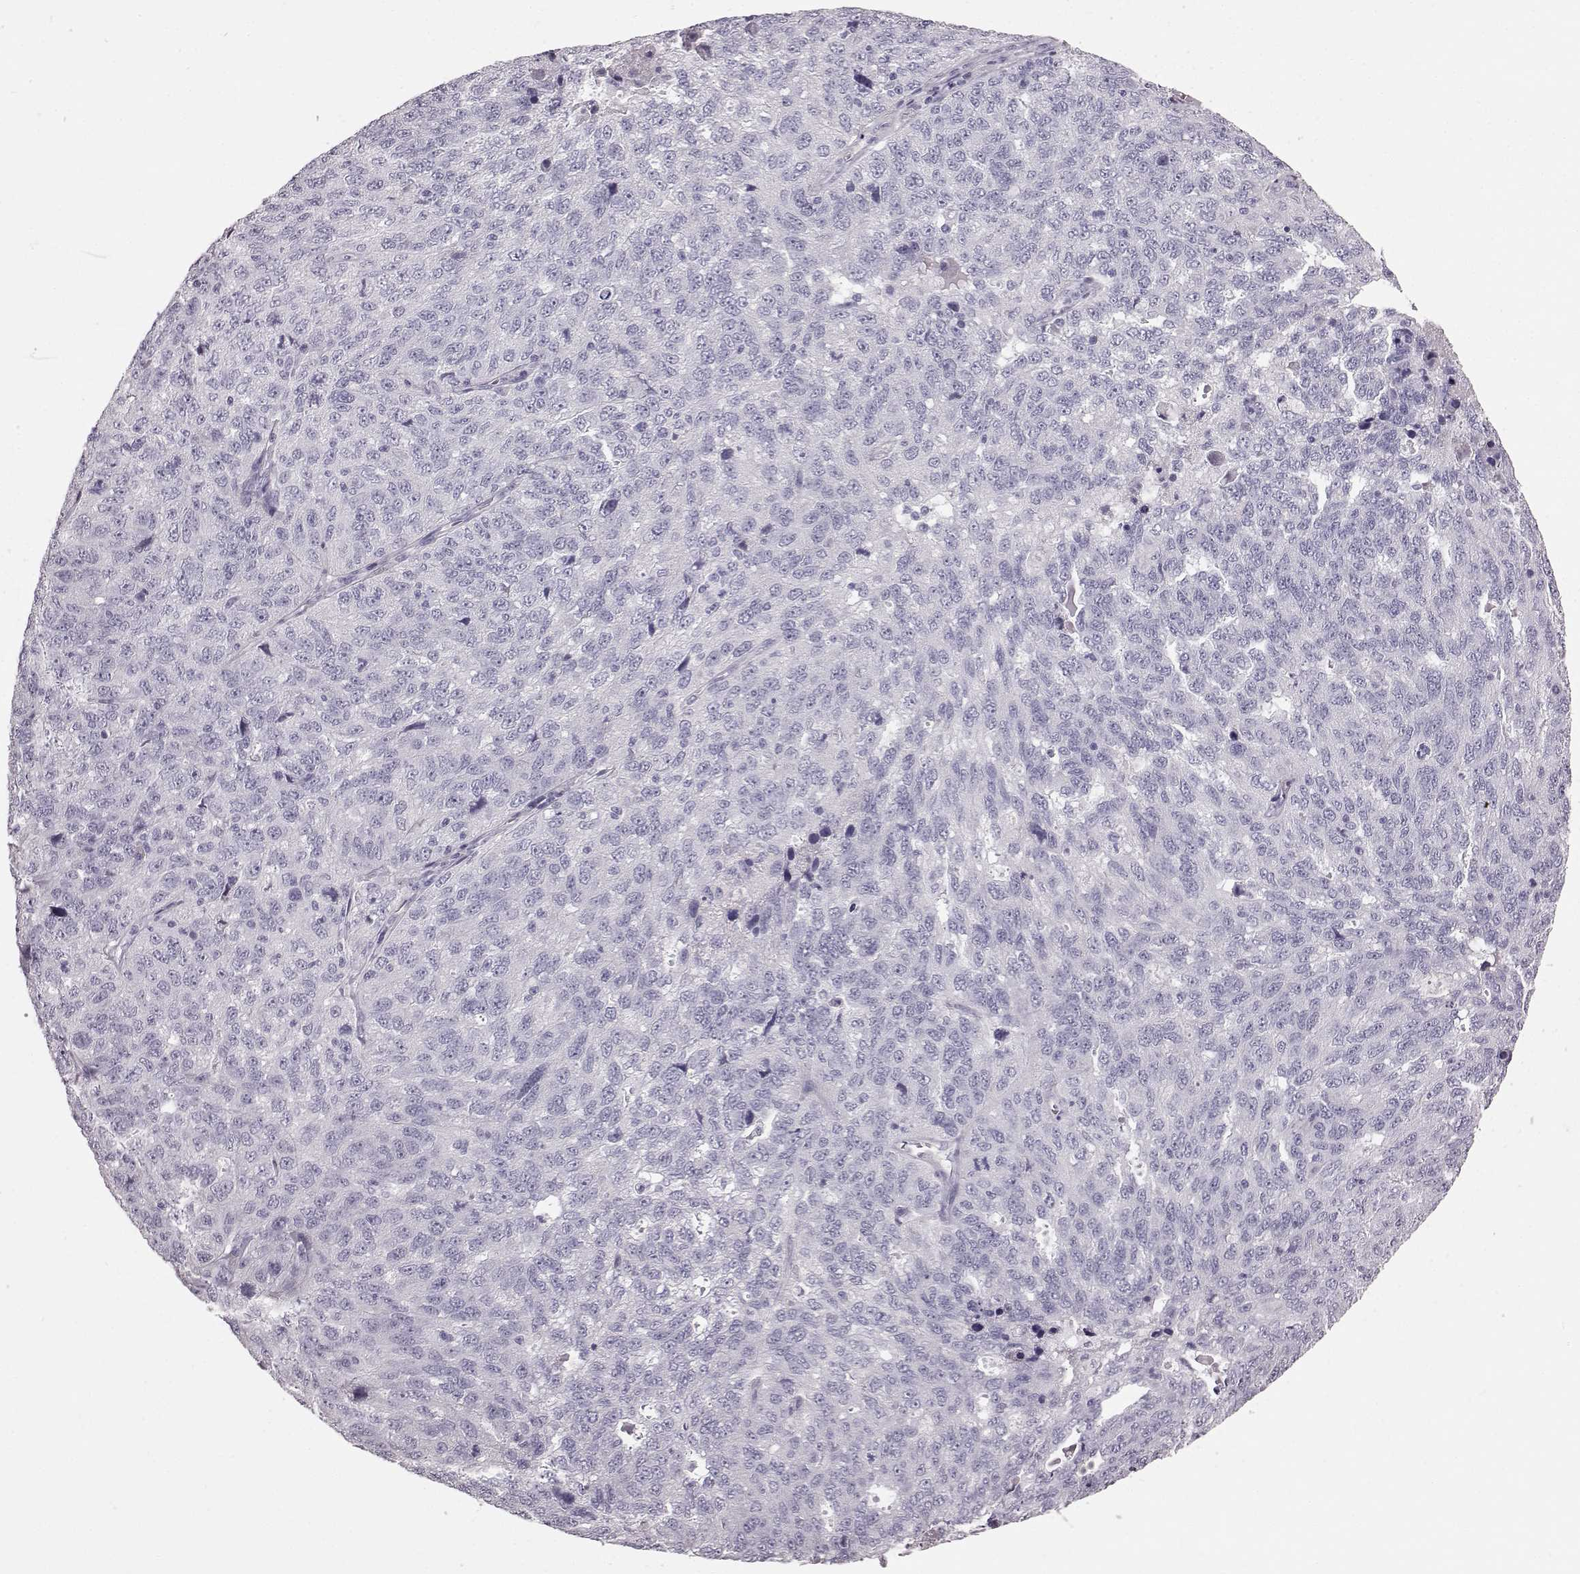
{"staining": {"intensity": "negative", "quantity": "none", "location": "none"}, "tissue": "ovarian cancer", "cell_type": "Tumor cells", "image_type": "cancer", "snomed": [{"axis": "morphology", "description": "Cystadenocarcinoma, serous, NOS"}, {"axis": "topography", "description": "Ovary"}], "caption": "There is no significant staining in tumor cells of serous cystadenocarcinoma (ovarian).", "gene": "FUT4", "patient": {"sex": "female", "age": 71}}